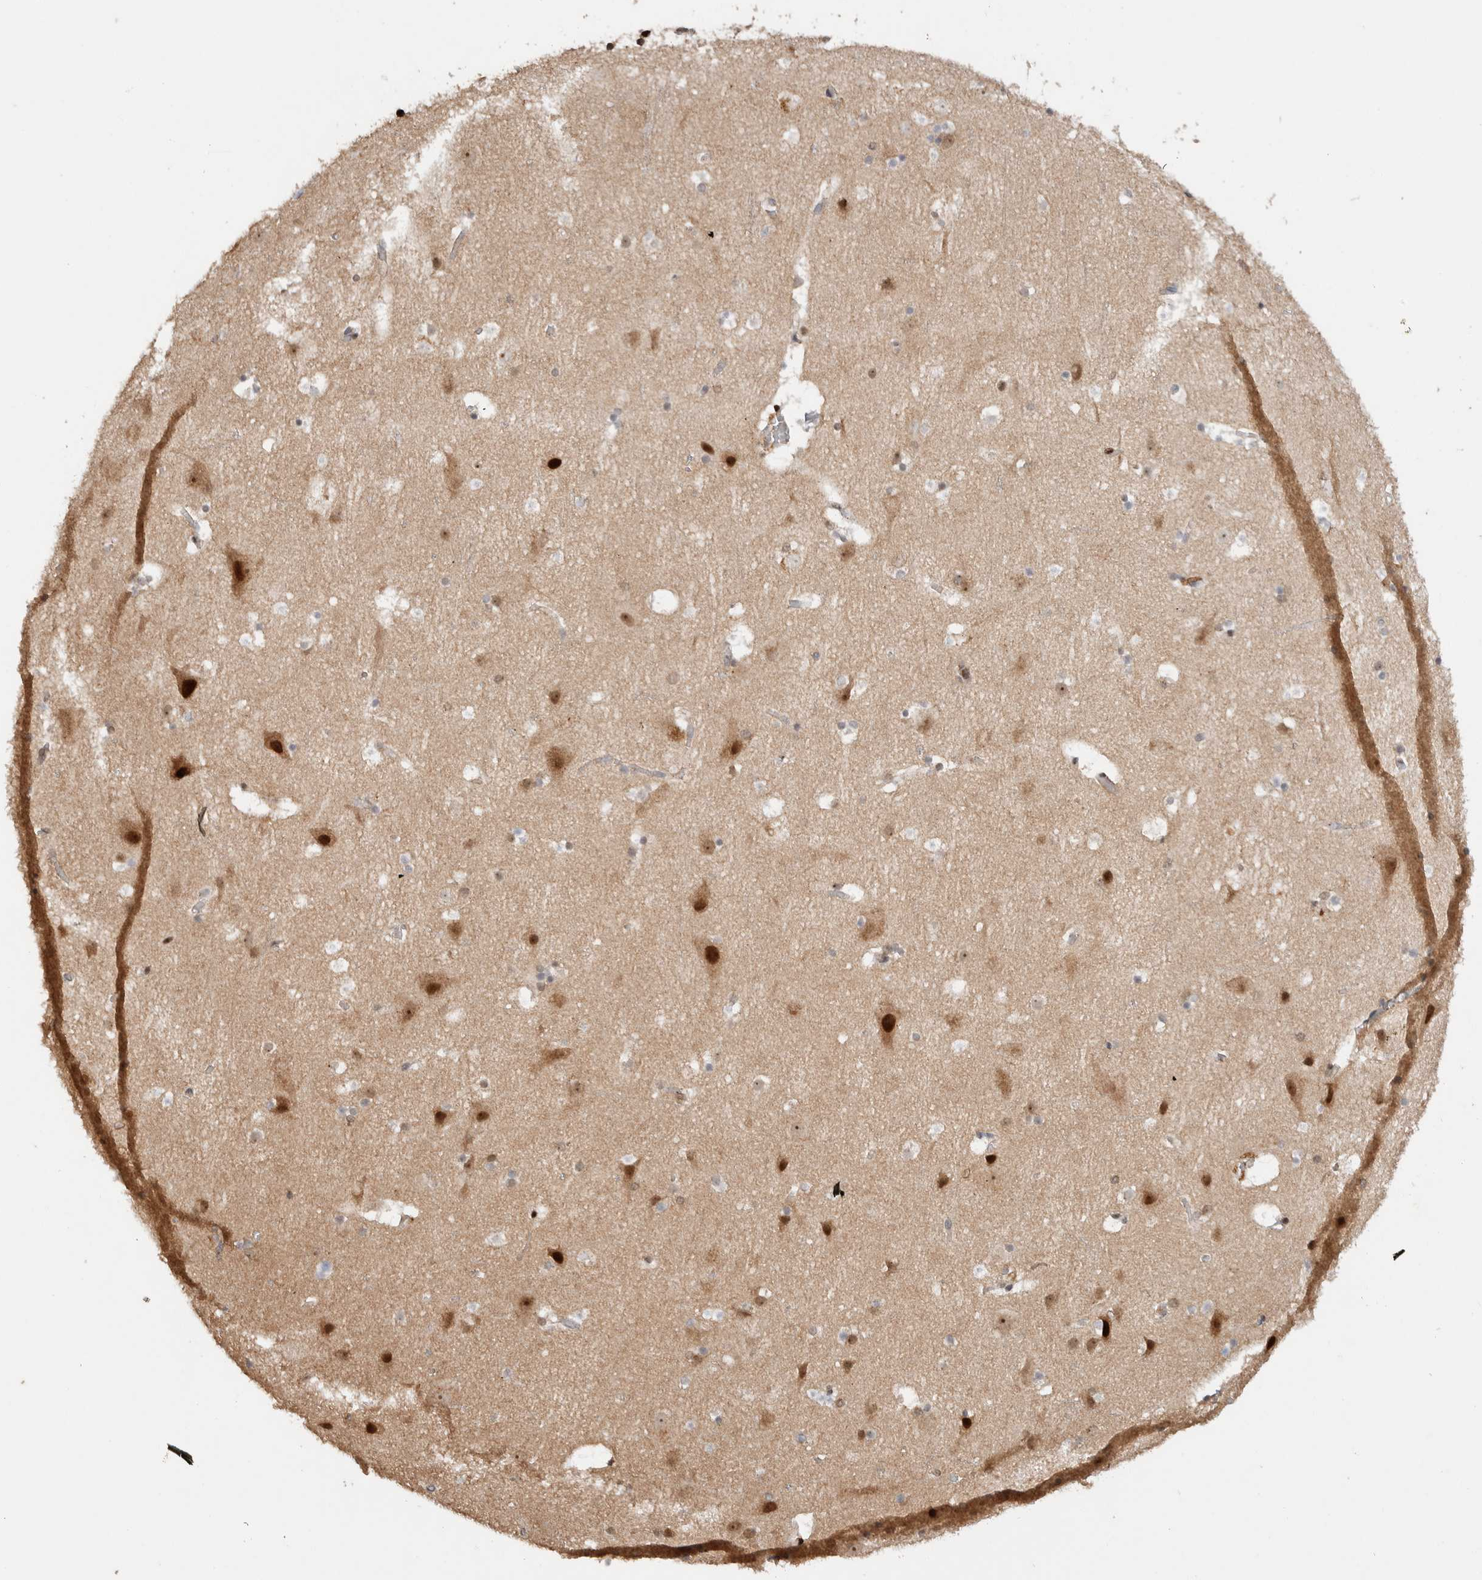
{"staining": {"intensity": "weak", "quantity": "25%-75%", "location": "cytoplasmic/membranous"}, "tissue": "cerebral cortex", "cell_type": "Endothelial cells", "image_type": "normal", "snomed": [{"axis": "morphology", "description": "Normal tissue, NOS"}, {"axis": "topography", "description": "Cerebral cortex"}], "caption": "Protein positivity by immunohistochemistry shows weak cytoplasmic/membranous expression in about 25%-75% of endothelial cells in benign cerebral cortex. (DAB IHC with brightfield microscopy, high magnification).", "gene": "ZNF521", "patient": {"sex": "male", "age": 45}}